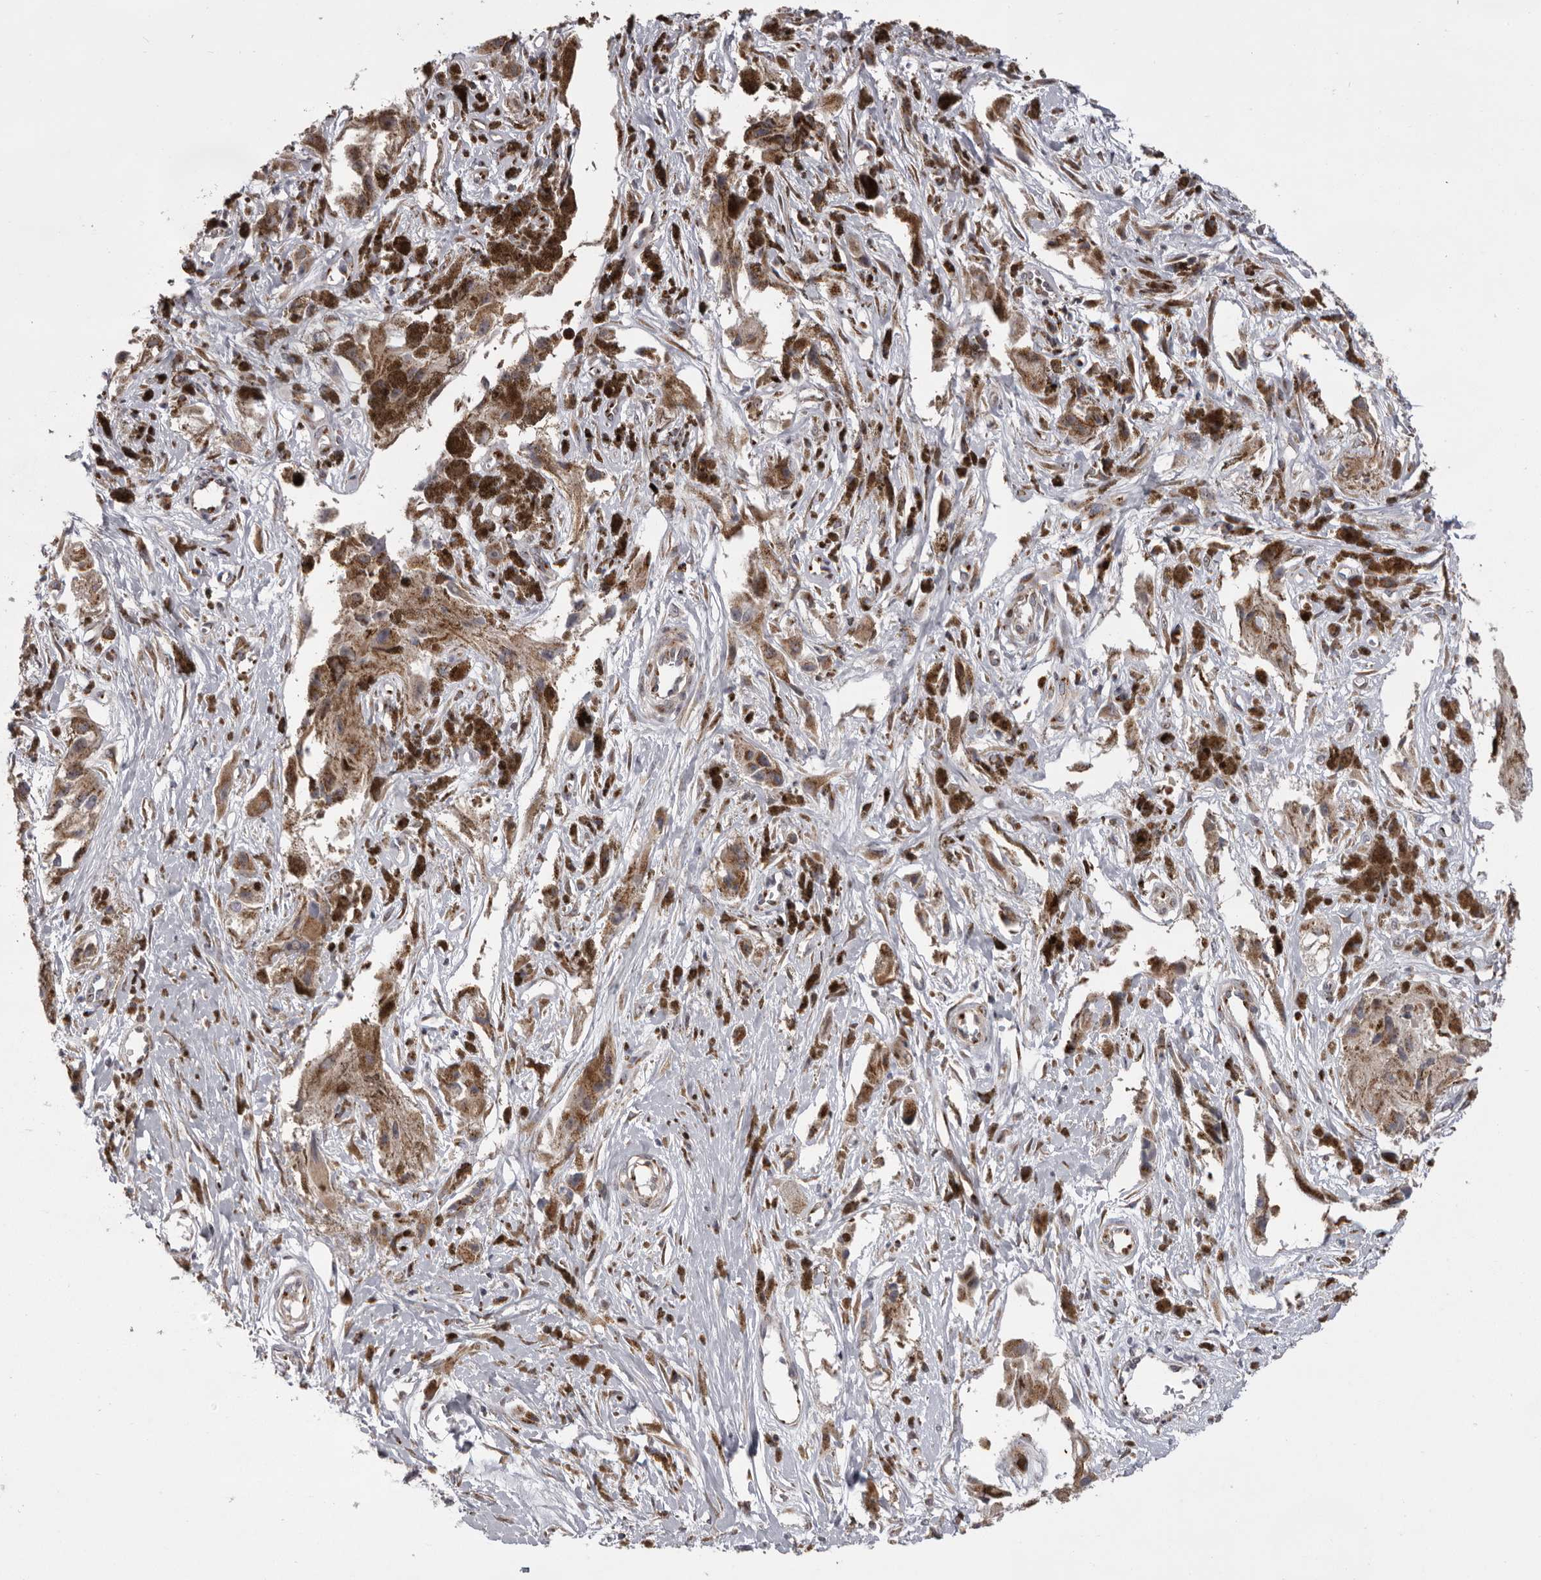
{"staining": {"intensity": "weak", "quantity": ">75%", "location": "cytoplasmic/membranous"}, "tissue": "melanoma", "cell_type": "Tumor cells", "image_type": "cancer", "snomed": [{"axis": "morphology", "description": "Malignant melanoma, NOS"}, {"axis": "topography", "description": "Skin"}], "caption": "Immunohistochemical staining of human malignant melanoma shows weak cytoplasmic/membranous protein expression in approximately >75% of tumor cells.", "gene": "WDR47", "patient": {"sex": "male", "age": 88}}